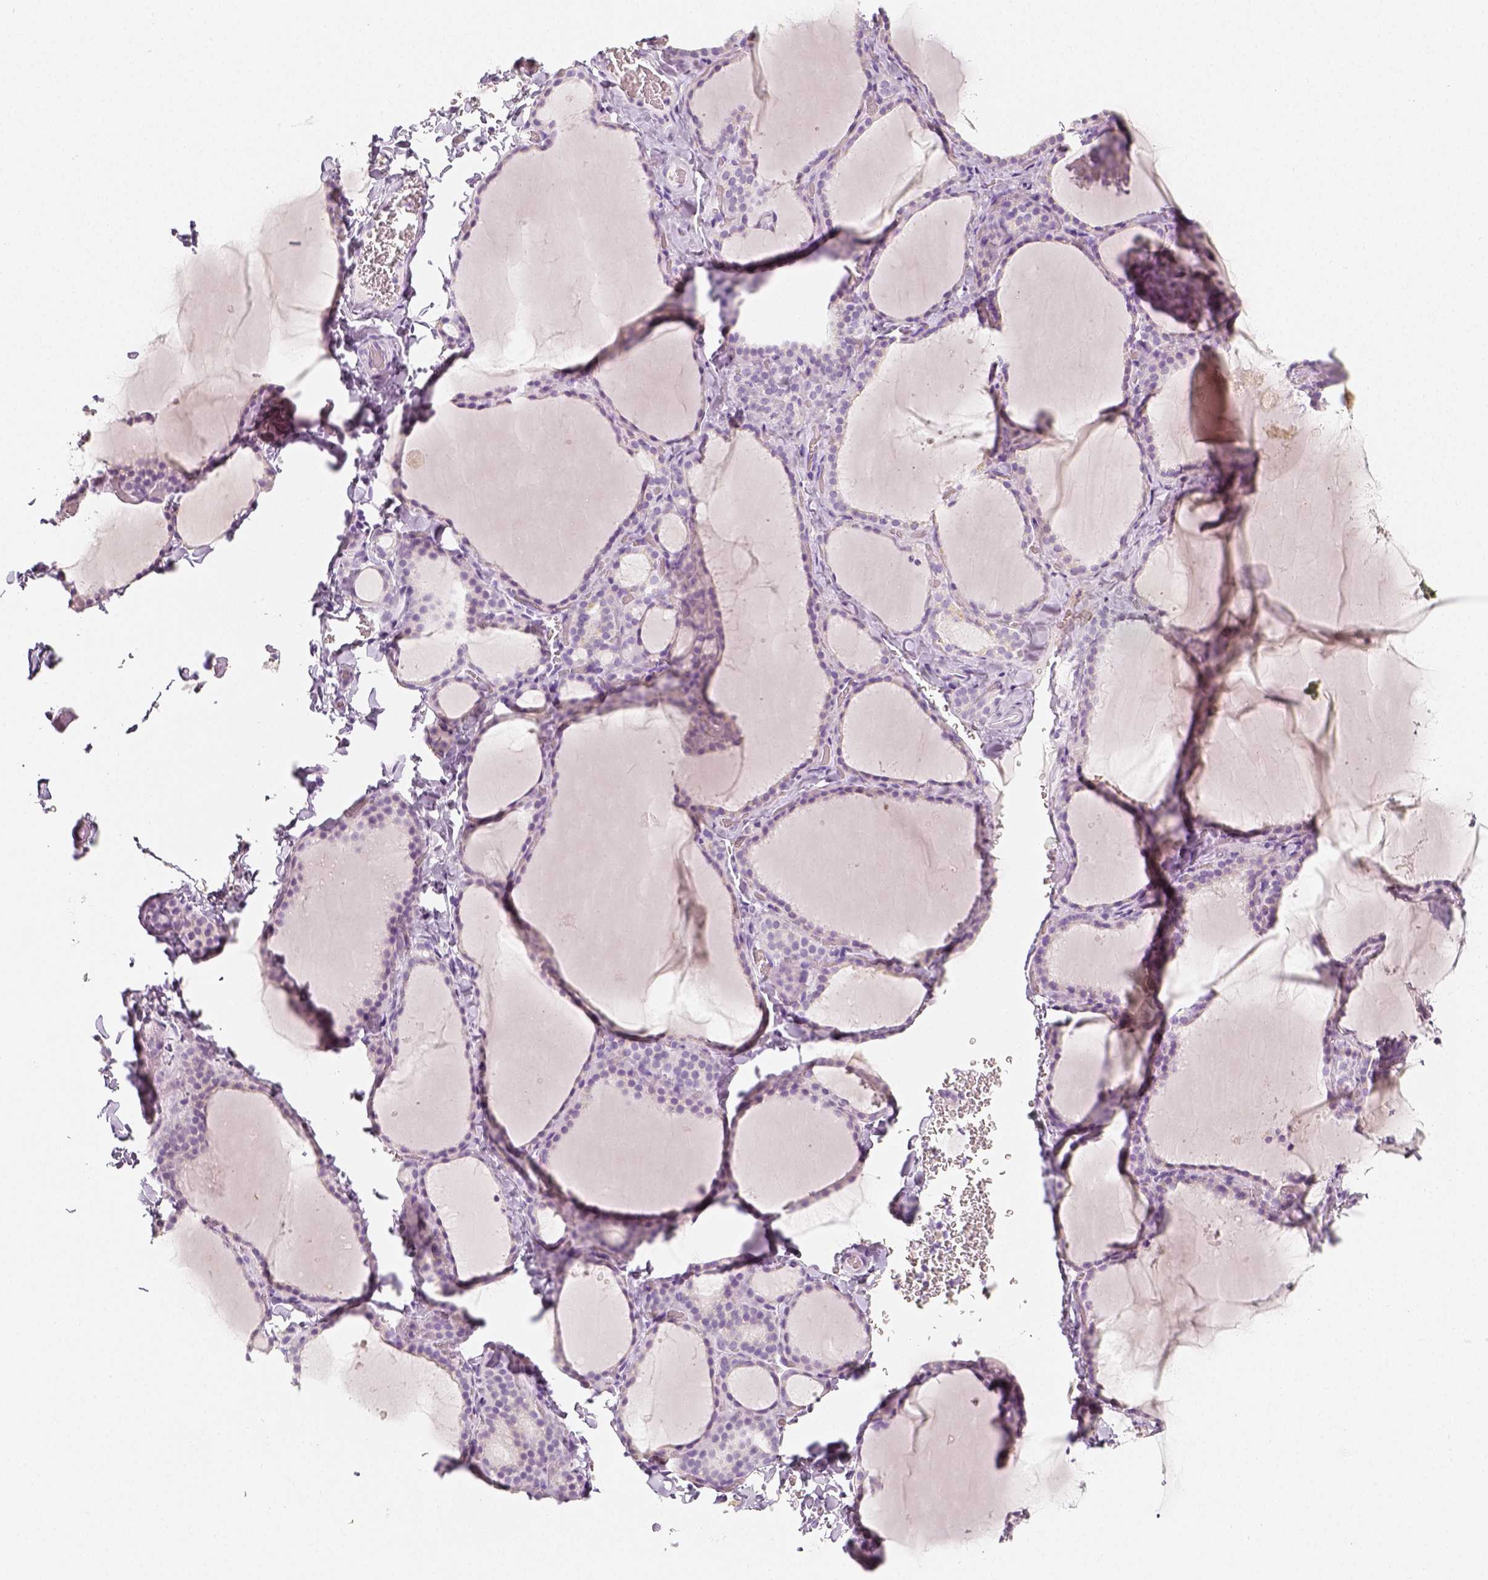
{"staining": {"intensity": "negative", "quantity": "none", "location": "none"}, "tissue": "thyroid gland", "cell_type": "Glandular cells", "image_type": "normal", "snomed": [{"axis": "morphology", "description": "Normal tissue, NOS"}, {"axis": "topography", "description": "Thyroid gland"}], "caption": "High power microscopy histopathology image of an immunohistochemistry (IHC) photomicrograph of normal thyroid gland, revealing no significant staining in glandular cells. (Brightfield microscopy of DAB (3,3'-diaminobenzidine) immunohistochemistry at high magnification).", "gene": "NECAB2", "patient": {"sex": "female", "age": 22}}